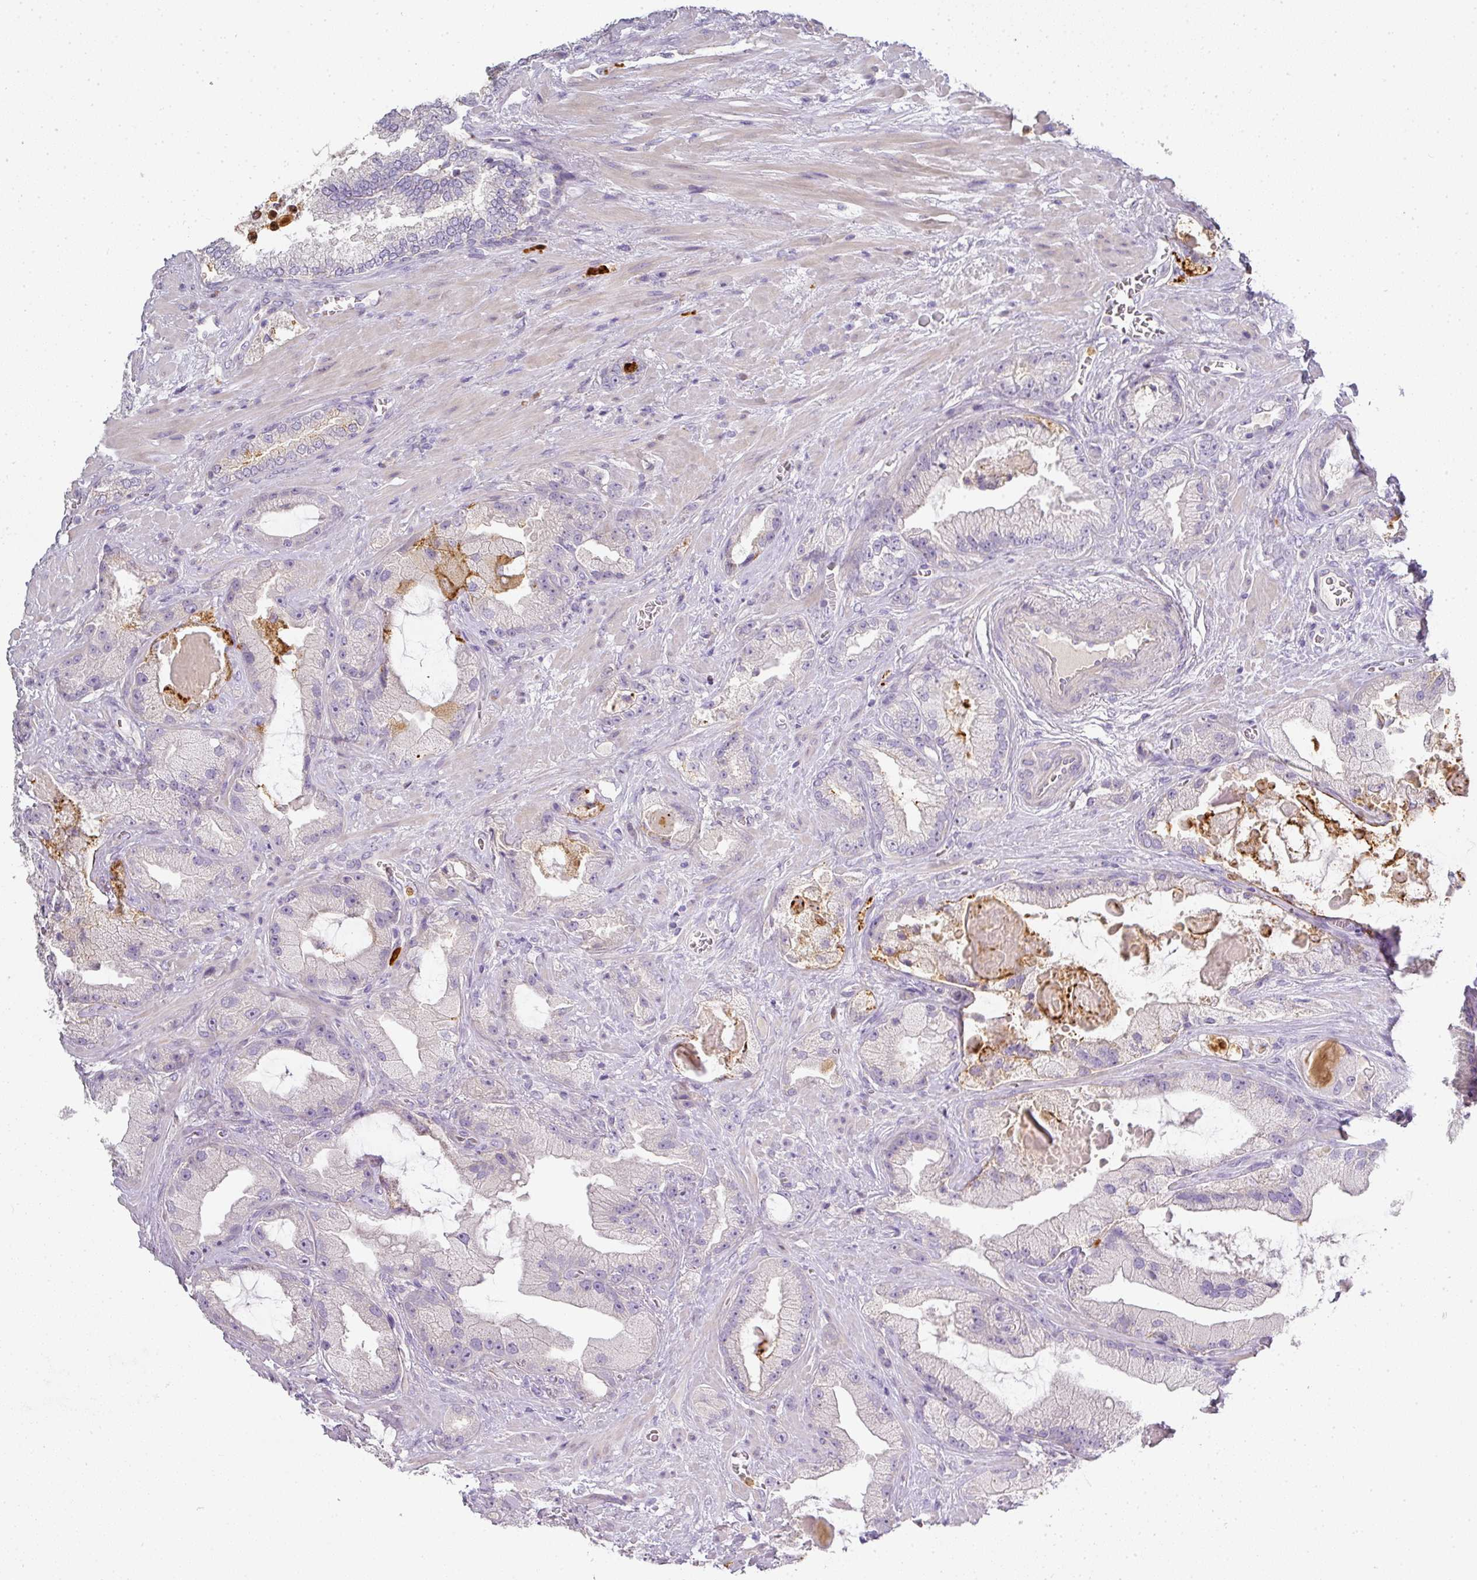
{"staining": {"intensity": "negative", "quantity": "none", "location": "none"}, "tissue": "prostate cancer", "cell_type": "Tumor cells", "image_type": "cancer", "snomed": [{"axis": "morphology", "description": "Adenocarcinoma, High grade"}, {"axis": "topography", "description": "Prostate"}], "caption": "Prostate cancer (adenocarcinoma (high-grade)) was stained to show a protein in brown. There is no significant positivity in tumor cells.", "gene": "HHEX", "patient": {"sex": "male", "age": 68}}